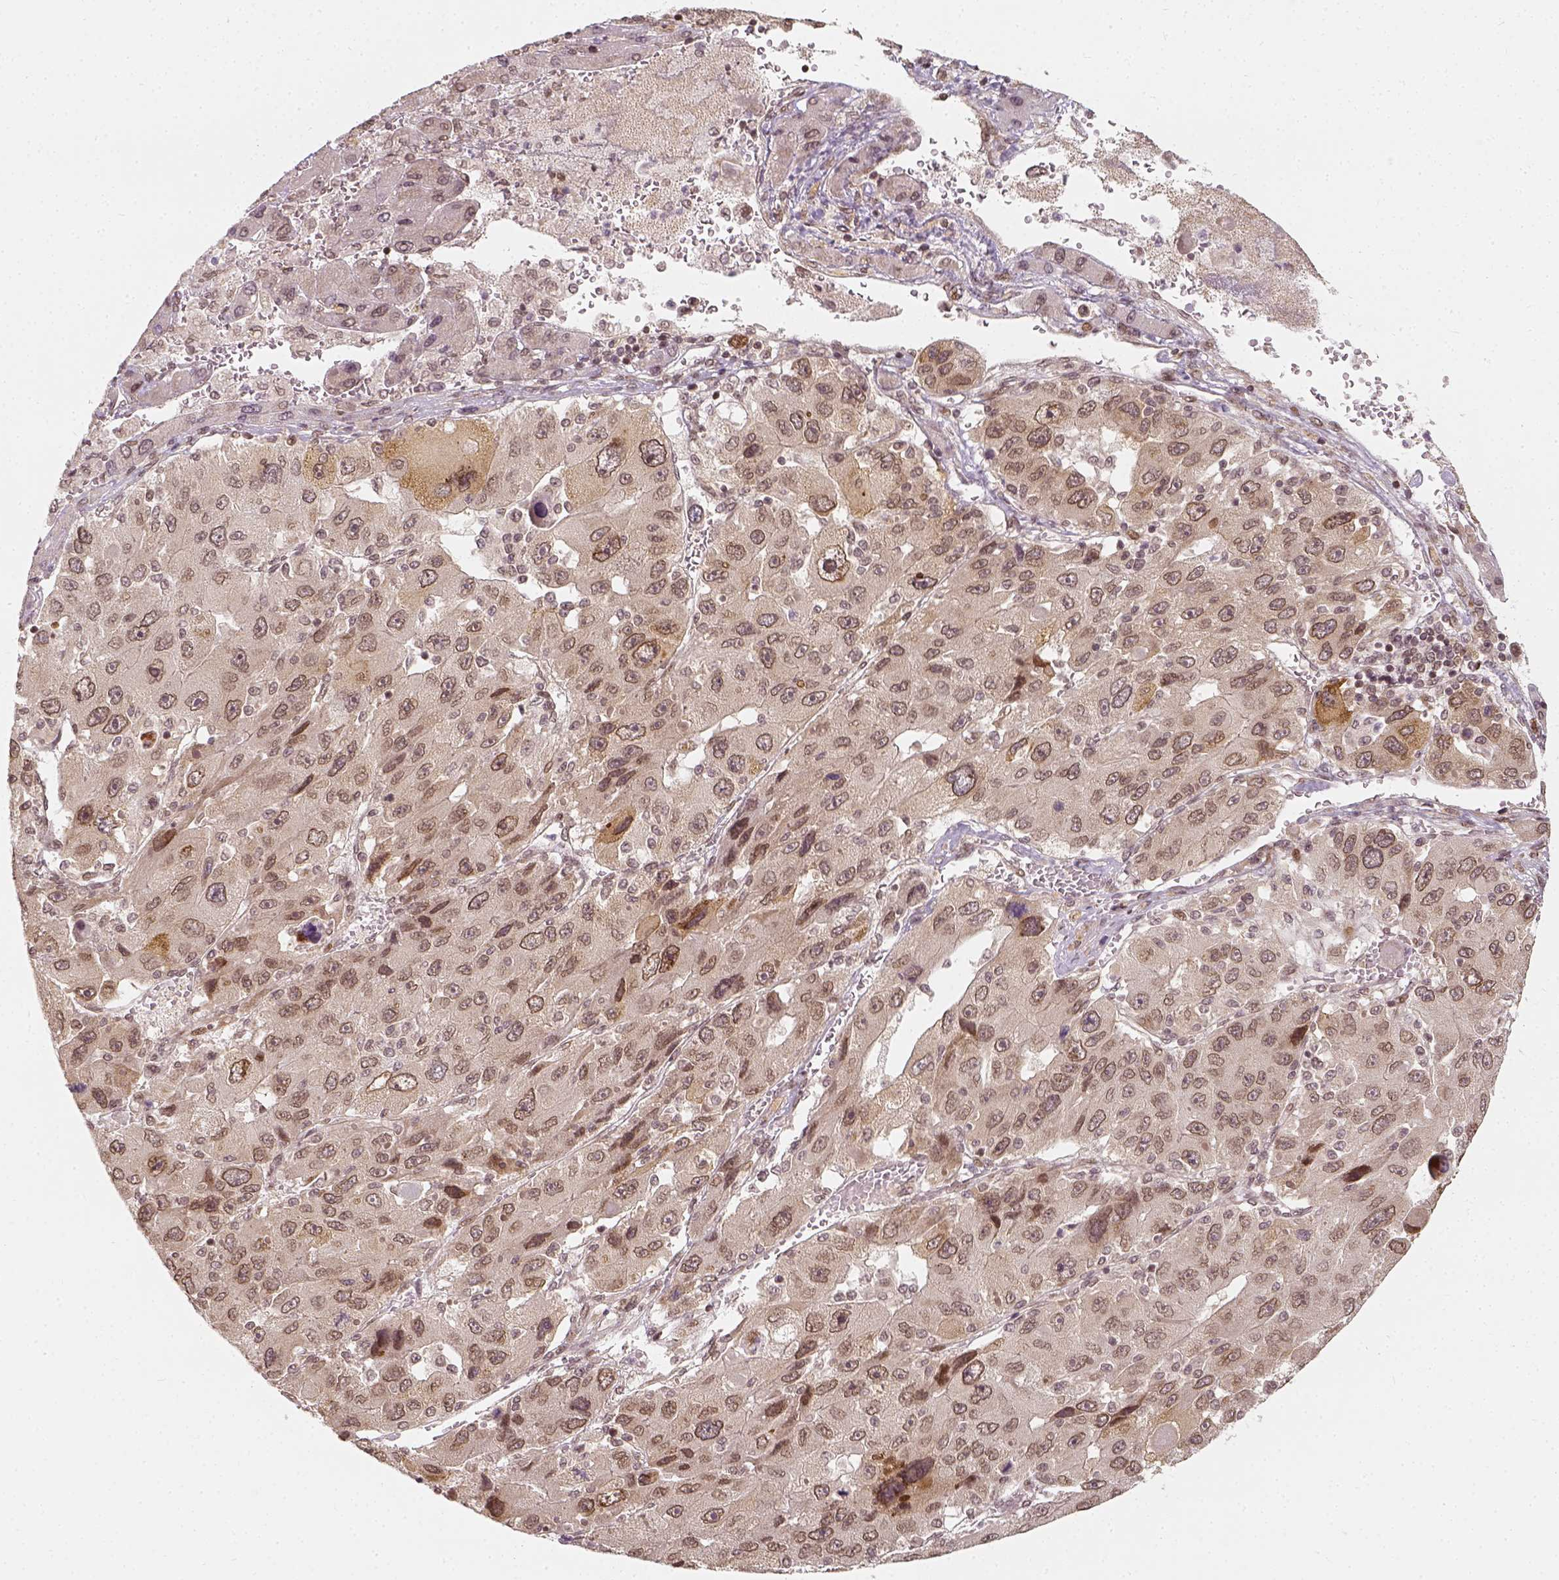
{"staining": {"intensity": "negative", "quantity": "none", "location": "none"}, "tissue": "liver cancer", "cell_type": "Tumor cells", "image_type": "cancer", "snomed": [{"axis": "morphology", "description": "Carcinoma, Hepatocellular, NOS"}, {"axis": "topography", "description": "Liver"}], "caption": "Histopathology image shows no protein positivity in tumor cells of liver cancer tissue. The staining was performed using DAB (3,3'-diaminobenzidine) to visualize the protein expression in brown, while the nuclei were stained in blue with hematoxylin (Magnification: 20x).", "gene": "ZMAT3", "patient": {"sex": "female", "age": 41}}